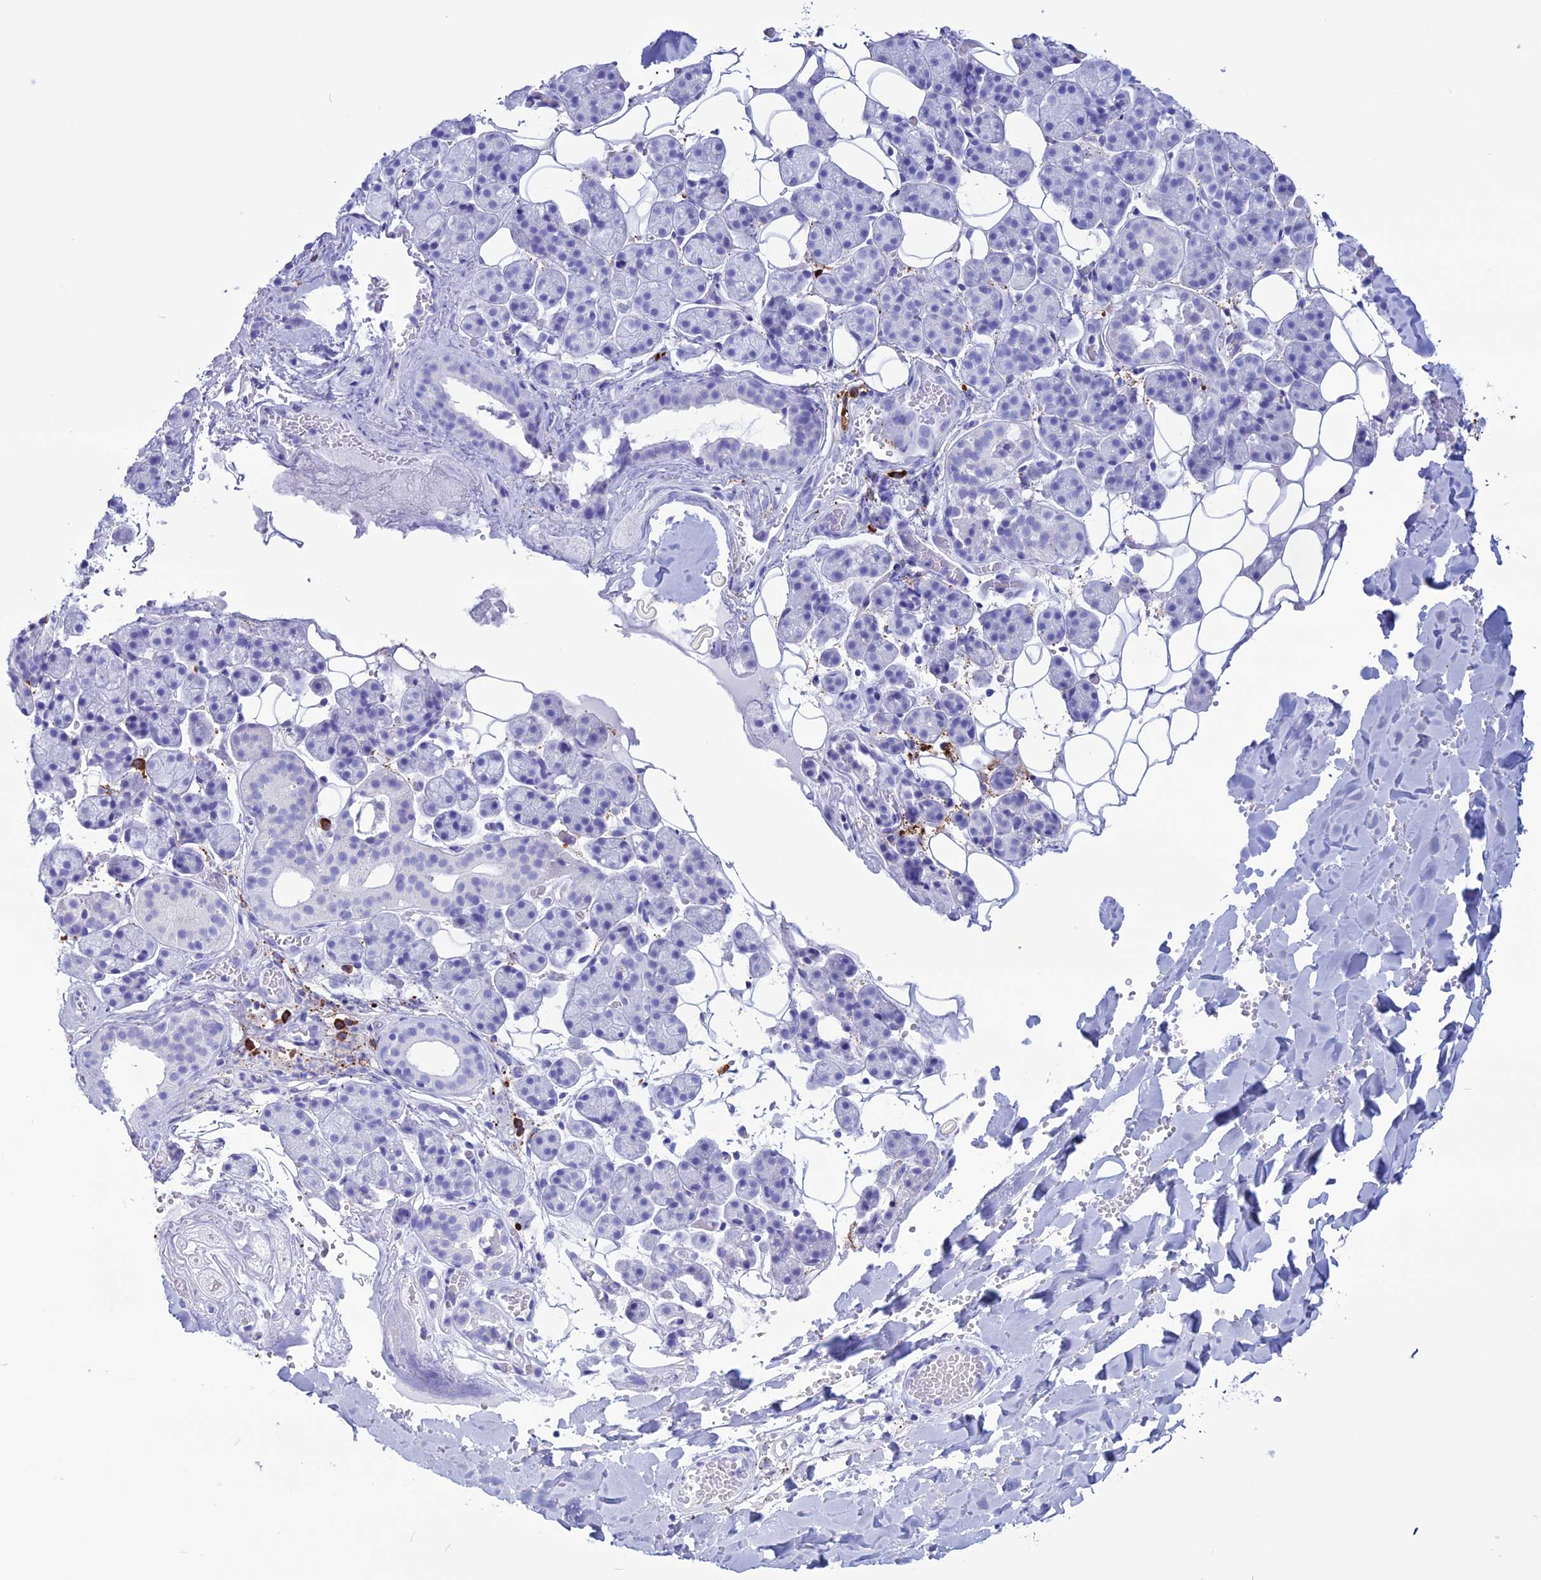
{"staining": {"intensity": "negative", "quantity": "none", "location": "none"}, "tissue": "salivary gland", "cell_type": "Glandular cells", "image_type": "normal", "snomed": [{"axis": "morphology", "description": "Normal tissue, NOS"}, {"axis": "topography", "description": "Salivary gland"}], "caption": "Immunohistochemical staining of normal salivary gland shows no significant expression in glandular cells. (IHC, brightfield microscopy, high magnification).", "gene": "MZB1", "patient": {"sex": "female", "age": 33}}